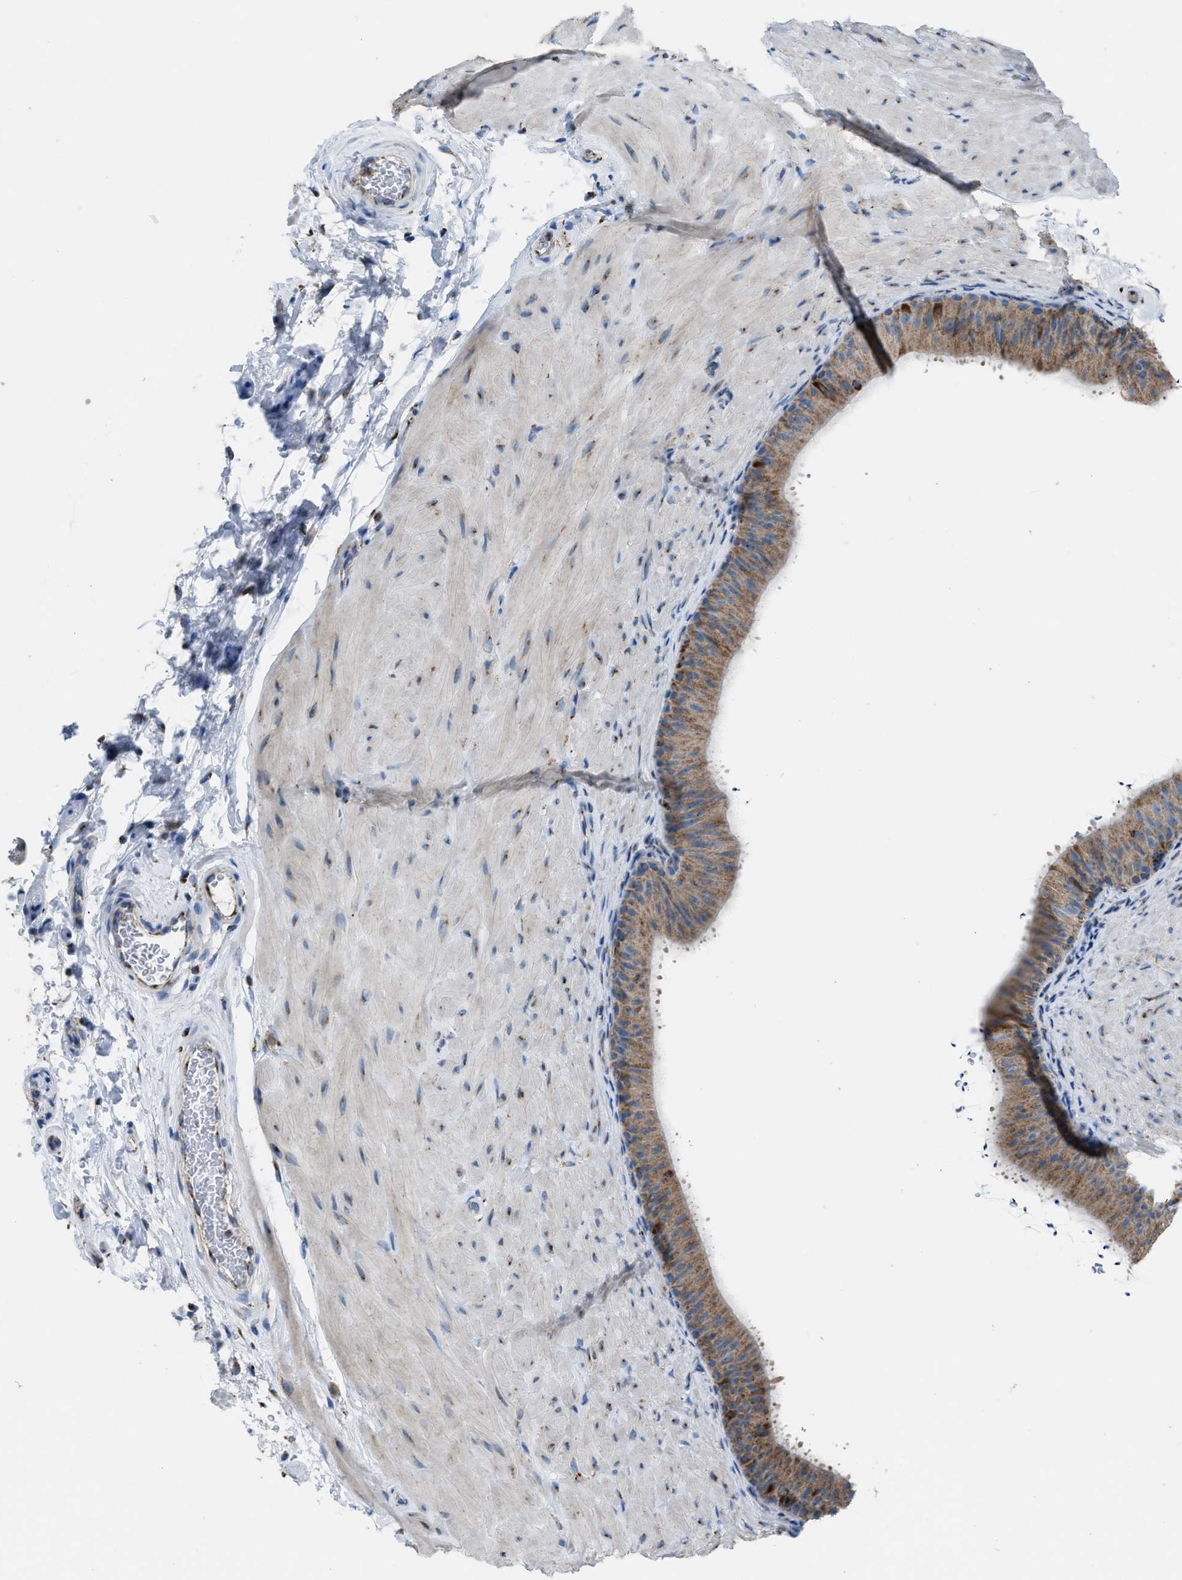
{"staining": {"intensity": "moderate", "quantity": ">75%", "location": "cytoplasmic/membranous"}, "tissue": "epididymis", "cell_type": "Glandular cells", "image_type": "normal", "snomed": [{"axis": "morphology", "description": "Normal tissue, NOS"}, {"axis": "topography", "description": "Epididymis"}], "caption": "Epididymis was stained to show a protein in brown. There is medium levels of moderate cytoplasmic/membranous expression in approximately >75% of glandular cells.", "gene": "ETFB", "patient": {"sex": "male", "age": 34}}